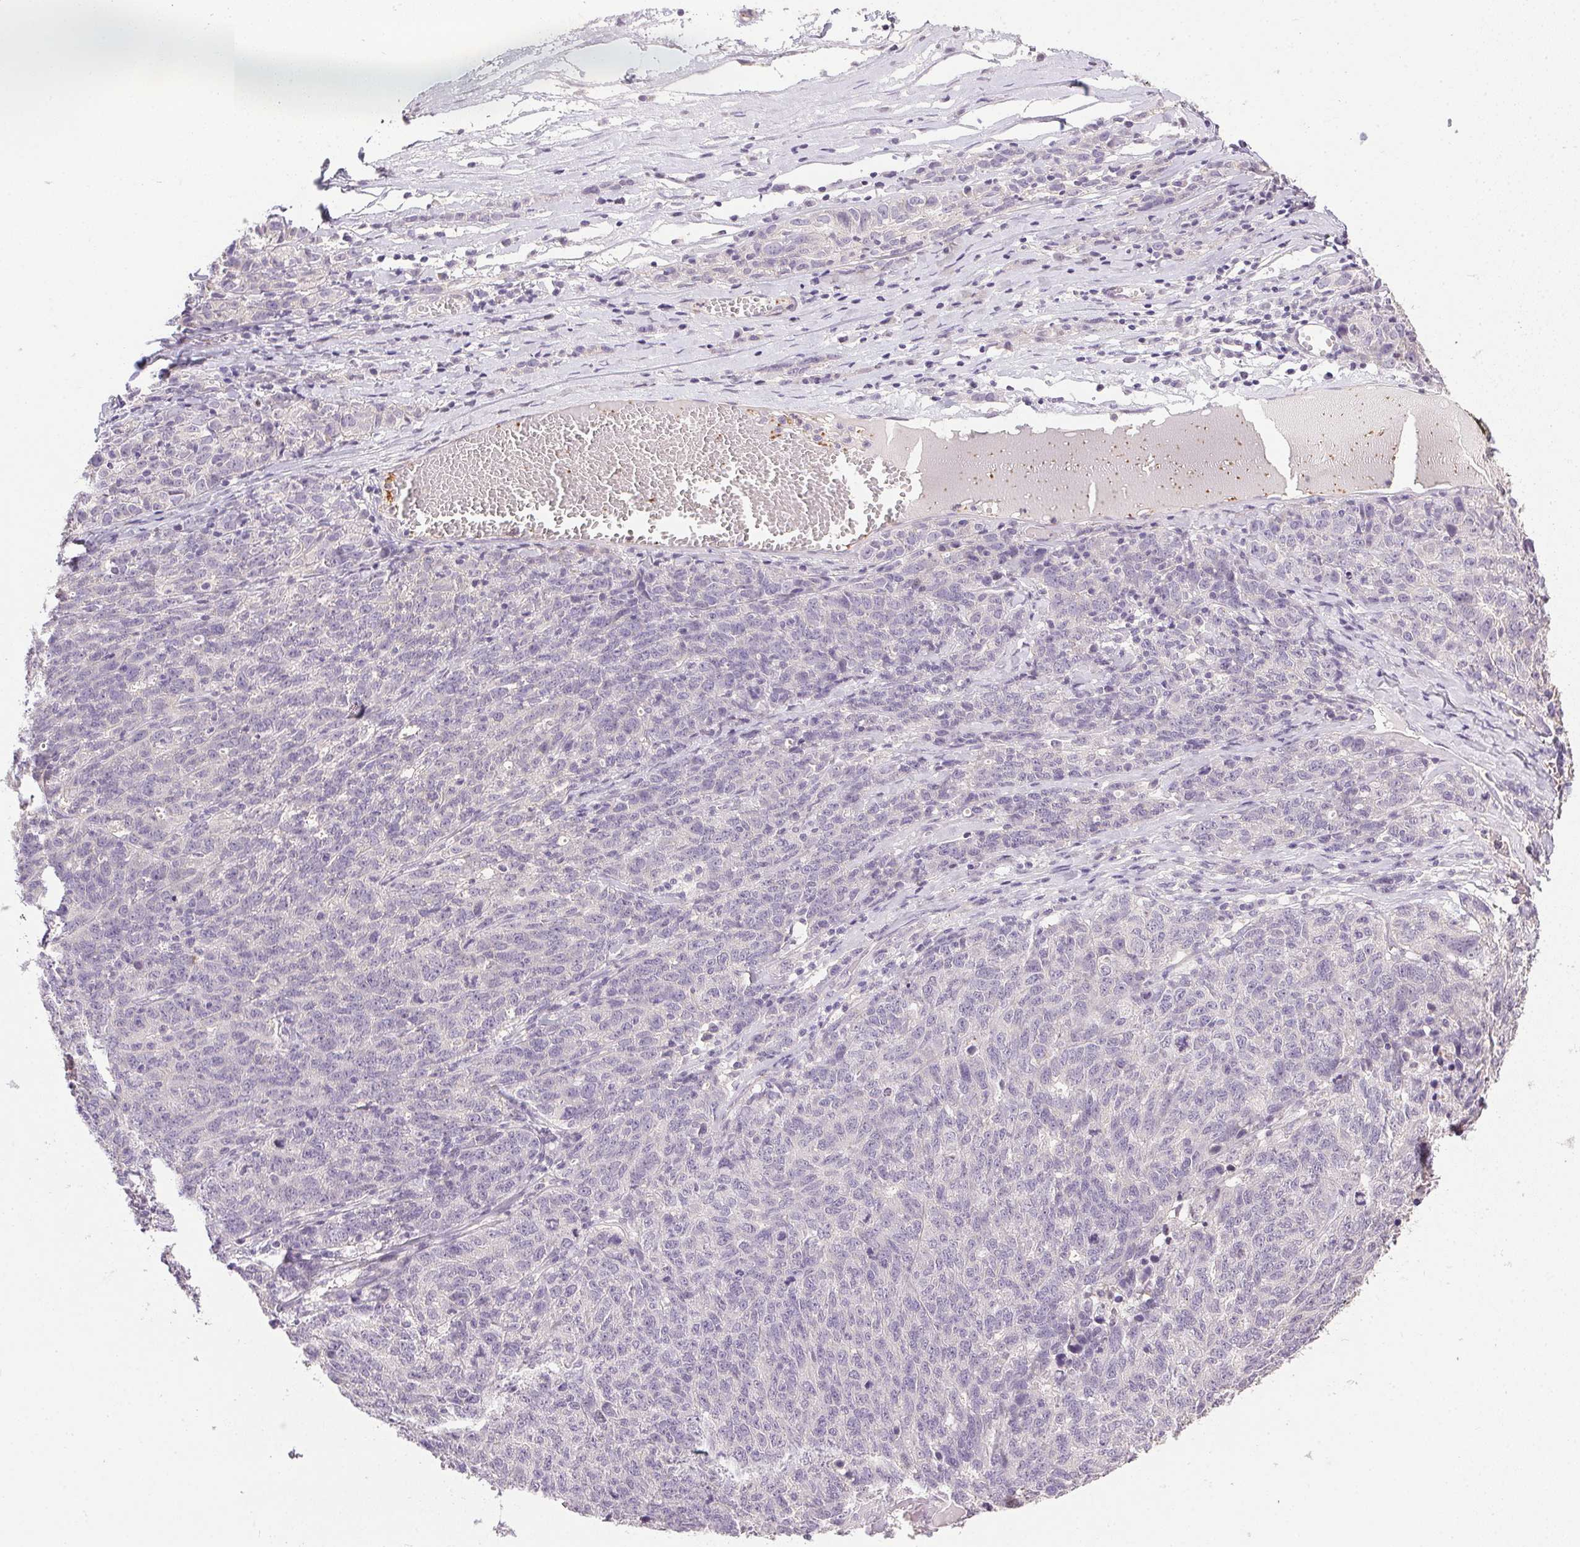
{"staining": {"intensity": "negative", "quantity": "none", "location": "none"}, "tissue": "ovarian cancer", "cell_type": "Tumor cells", "image_type": "cancer", "snomed": [{"axis": "morphology", "description": "Cystadenocarcinoma, serous, NOS"}, {"axis": "topography", "description": "Ovary"}], "caption": "There is no significant expression in tumor cells of serous cystadenocarcinoma (ovarian).", "gene": "PRL", "patient": {"sex": "female", "age": 71}}